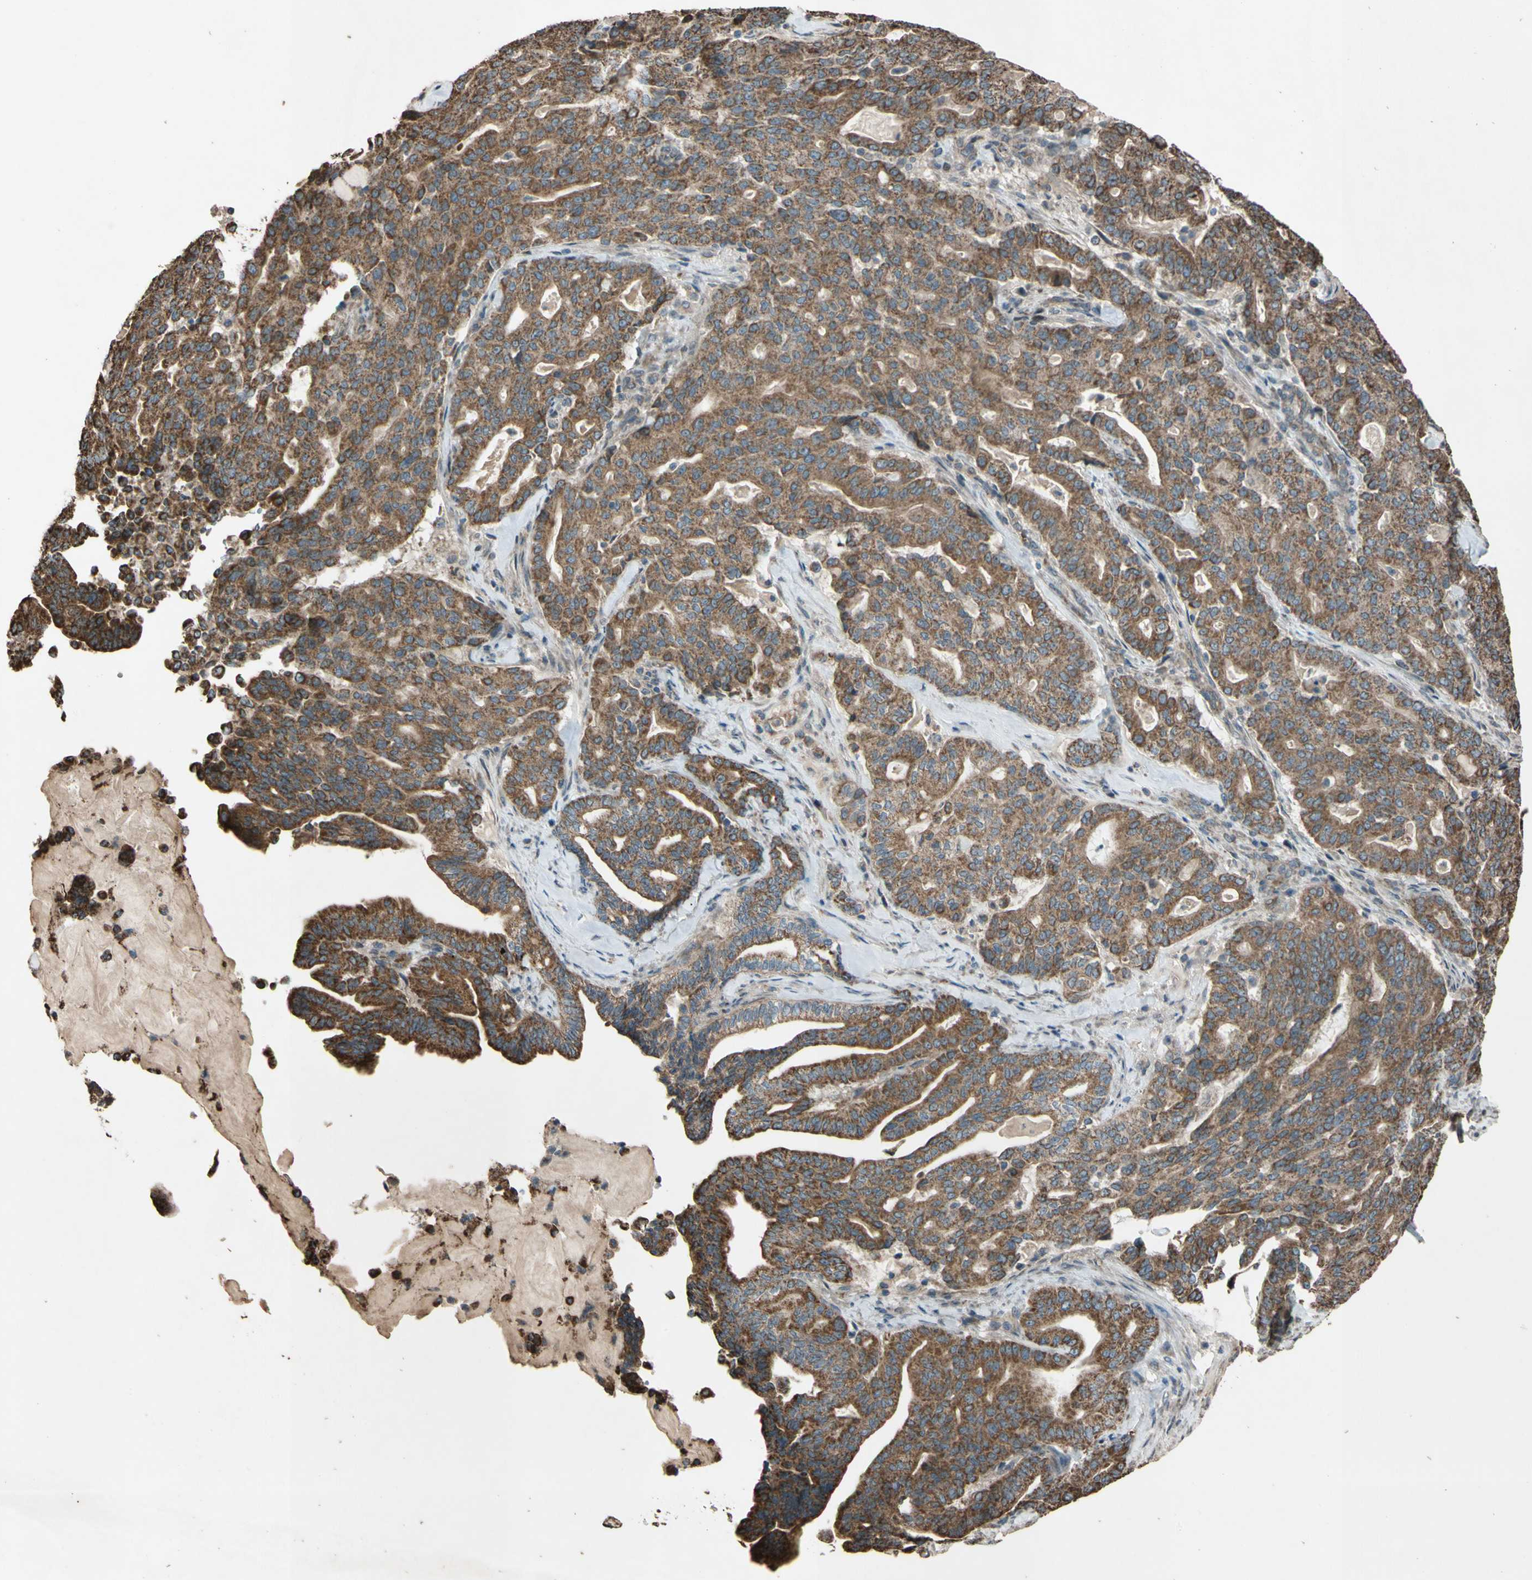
{"staining": {"intensity": "strong", "quantity": ">75%", "location": "cytoplasmic/membranous"}, "tissue": "pancreatic cancer", "cell_type": "Tumor cells", "image_type": "cancer", "snomed": [{"axis": "morphology", "description": "Adenocarcinoma, NOS"}, {"axis": "topography", "description": "Pancreas"}], "caption": "Approximately >75% of tumor cells in pancreatic cancer exhibit strong cytoplasmic/membranous protein positivity as visualized by brown immunohistochemical staining.", "gene": "ACOT8", "patient": {"sex": "male", "age": 63}}